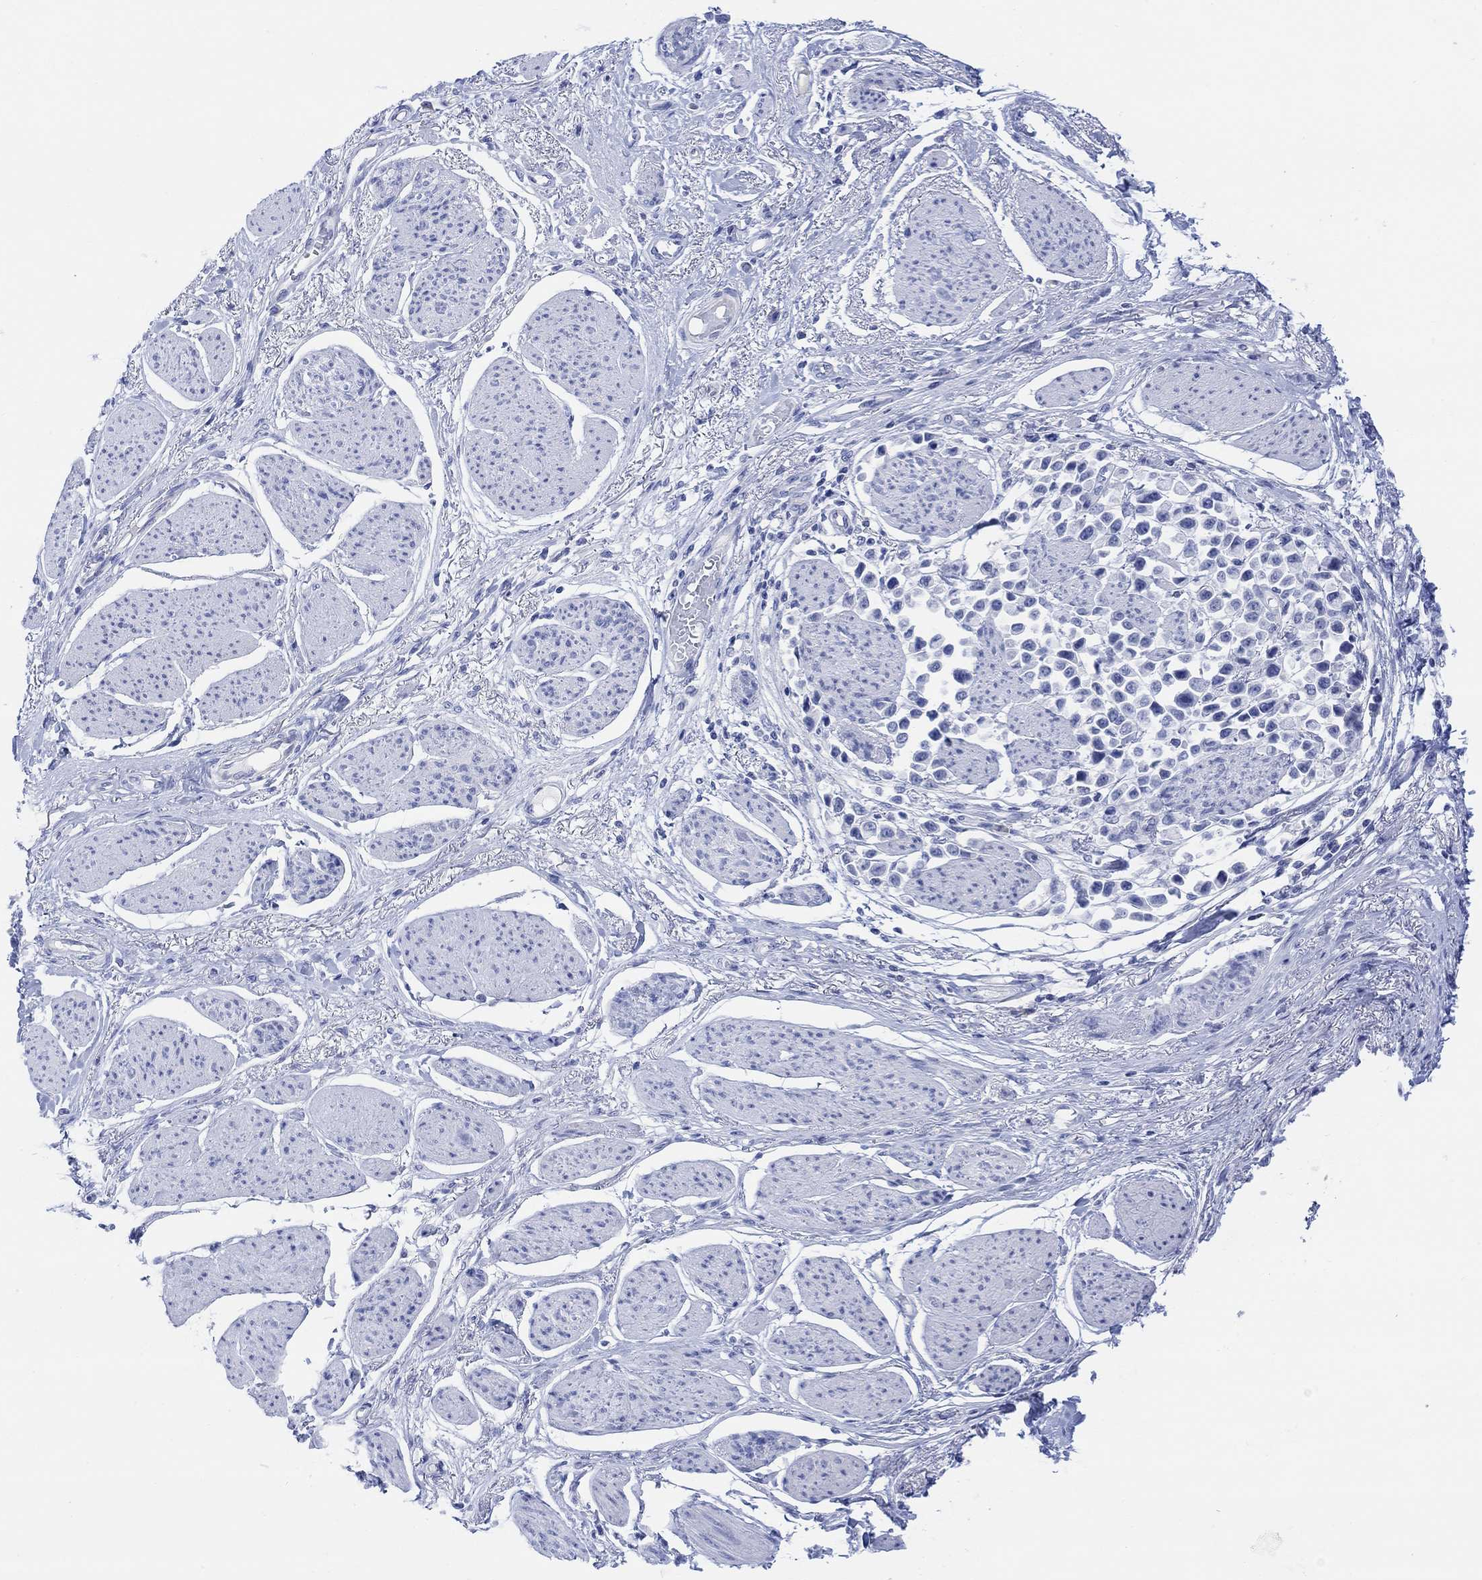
{"staining": {"intensity": "negative", "quantity": "none", "location": "none"}, "tissue": "stomach cancer", "cell_type": "Tumor cells", "image_type": "cancer", "snomed": [{"axis": "morphology", "description": "Adenocarcinoma, NOS"}, {"axis": "topography", "description": "Stomach"}], "caption": "High magnification brightfield microscopy of stomach cancer (adenocarcinoma) stained with DAB (brown) and counterstained with hematoxylin (blue): tumor cells show no significant staining.", "gene": "GNG13", "patient": {"sex": "female", "age": 81}}